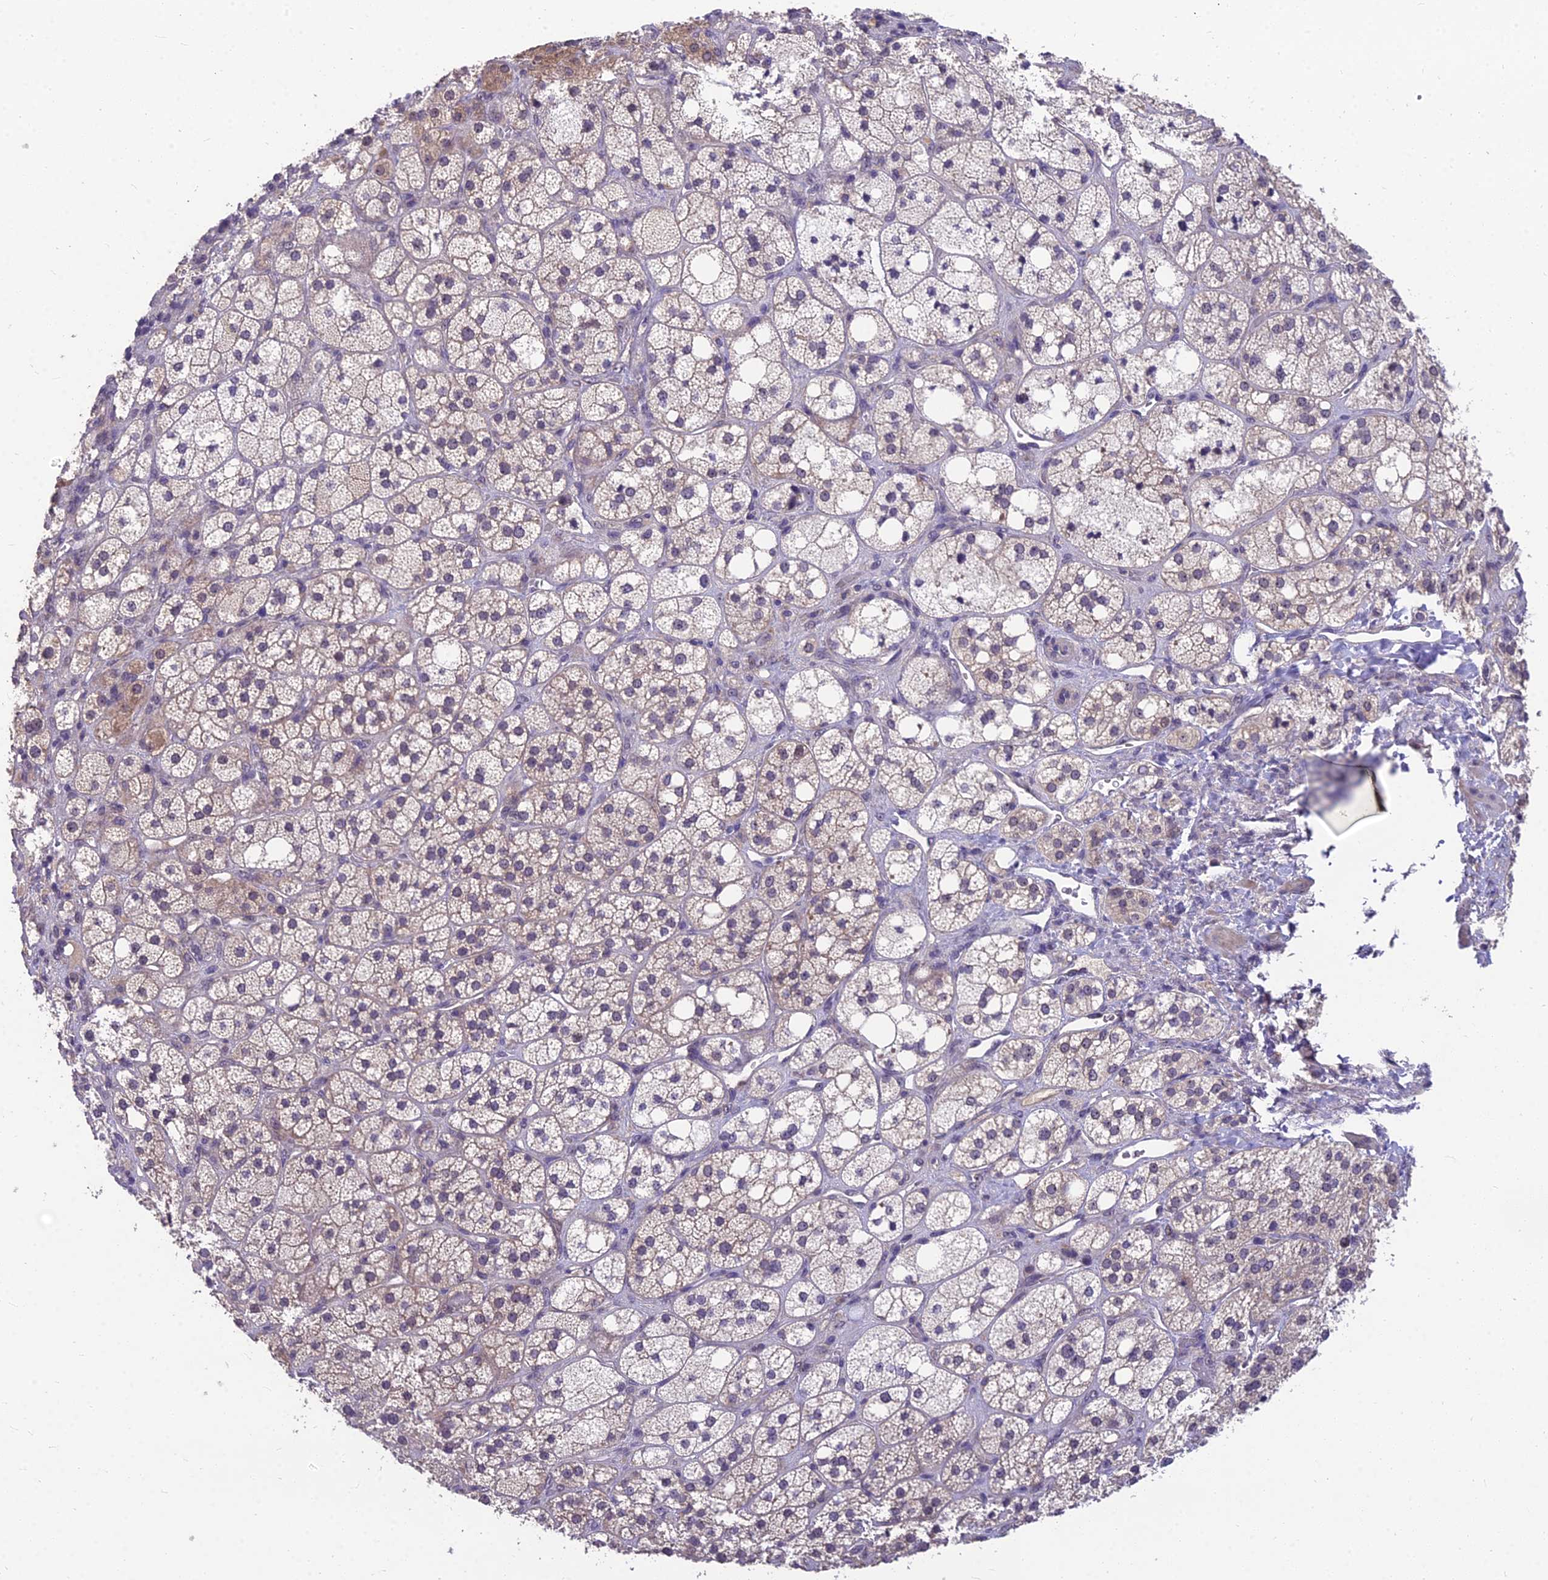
{"staining": {"intensity": "weak", "quantity": "<25%", "location": "nuclear"}, "tissue": "adrenal gland", "cell_type": "Glandular cells", "image_type": "normal", "snomed": [{"axis": "morphology", "description": "Normal tissue, NOS"}, {"axis": "topography", "description": "Adrenal gland"}], "caption": "Glandular cells show no significant positivity in benign adrenal gland.", "gene": "ZNF333", "patient": {"sex": "male", "age": 61}}